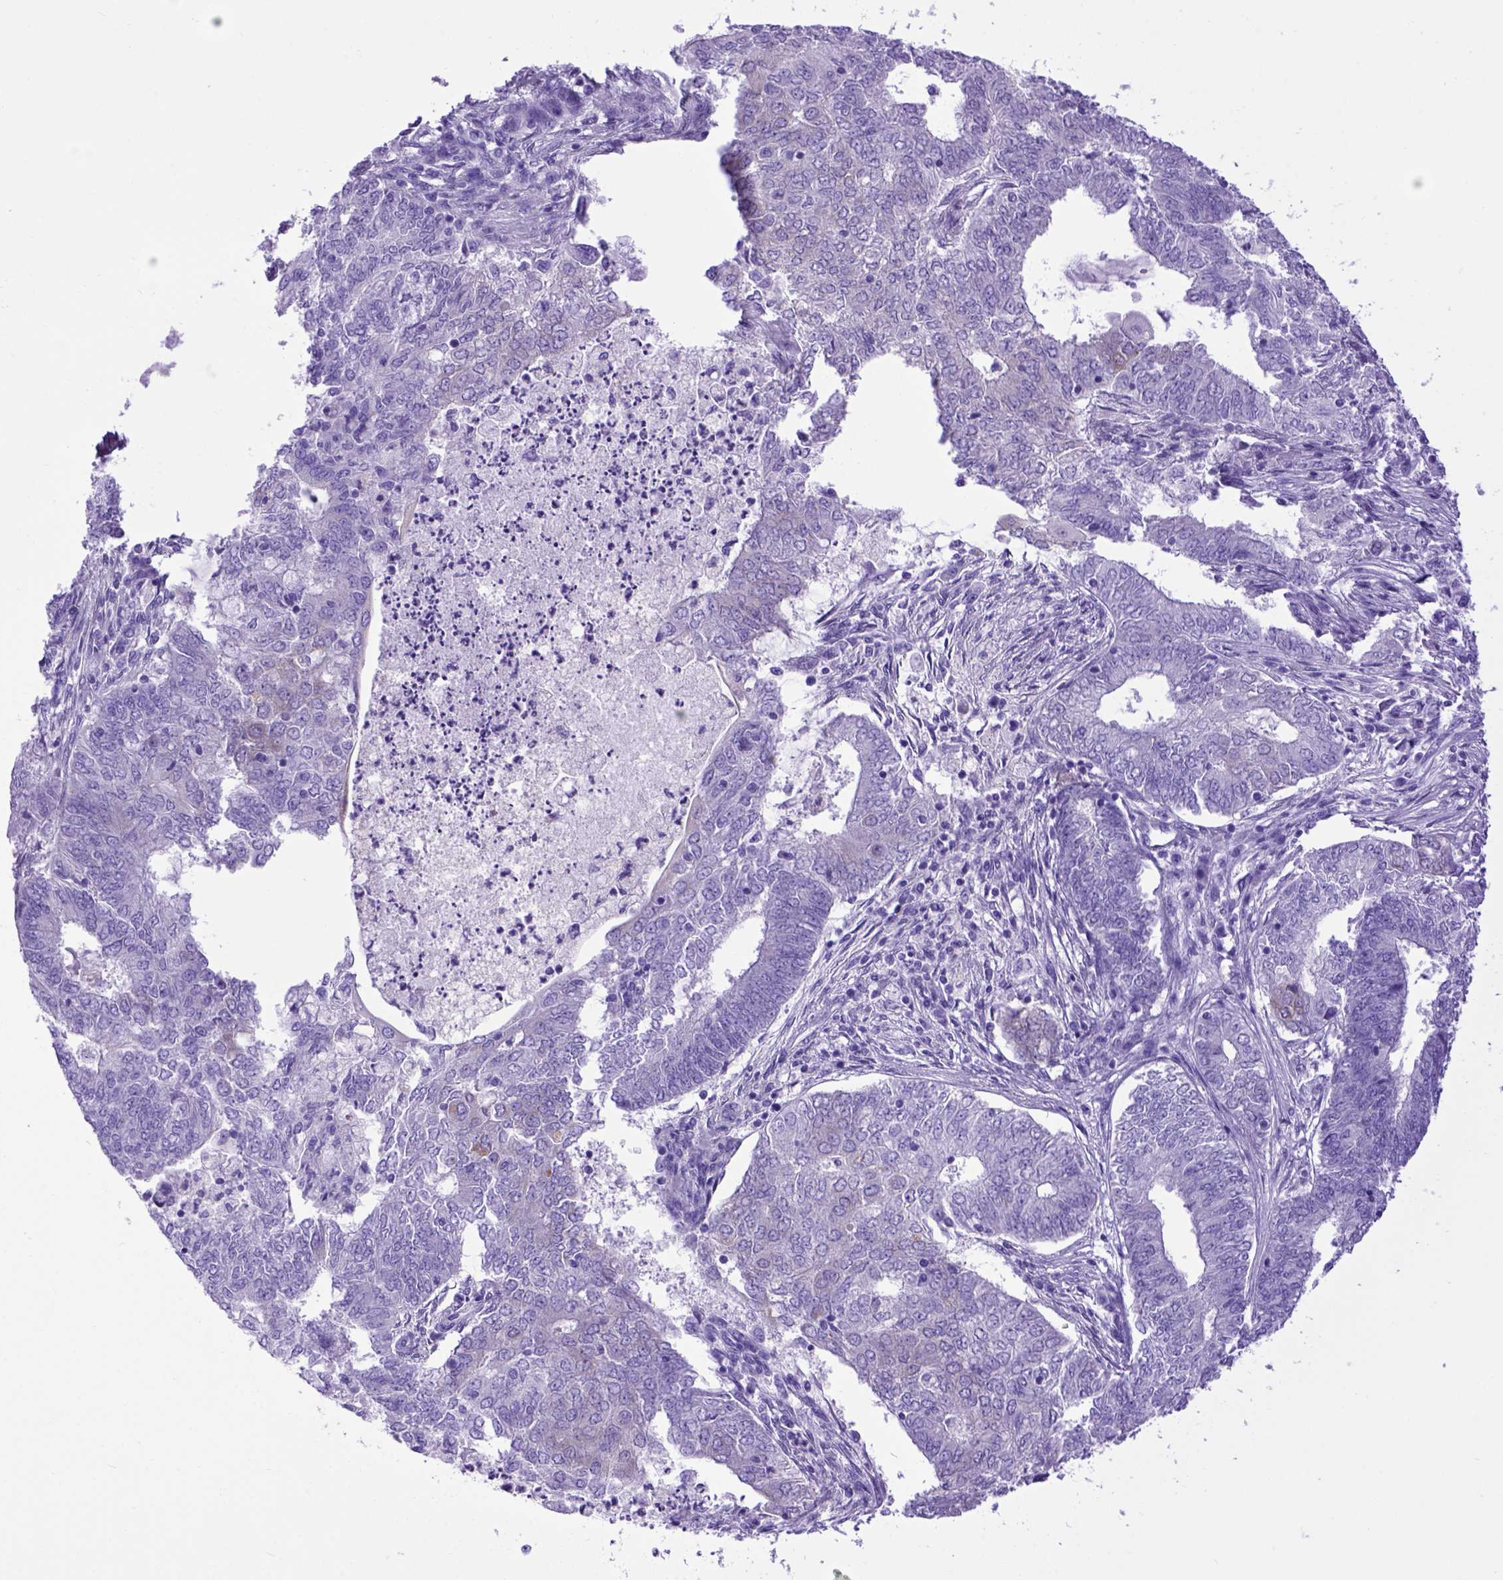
{"staining": {"intensity": "negative", "quantity": "none", "location": "none"}, "tissue": "endometrial cancer", "cell_type": "Tumor cells", "image_type": "cancer", "snomed": [{"axis": "morphology", "description": "Adenocarcinoma, NOS"}, {"axis": "topography", "description": "Endometrium"}], "caption": "This is an immunohistochemistry (IHC) micrograph of endometrial cancer (adenocarcinoma). There is no staining in tumor cells.", "gene": "PTGES", "patient": {"sex": "female", "age": 62}}